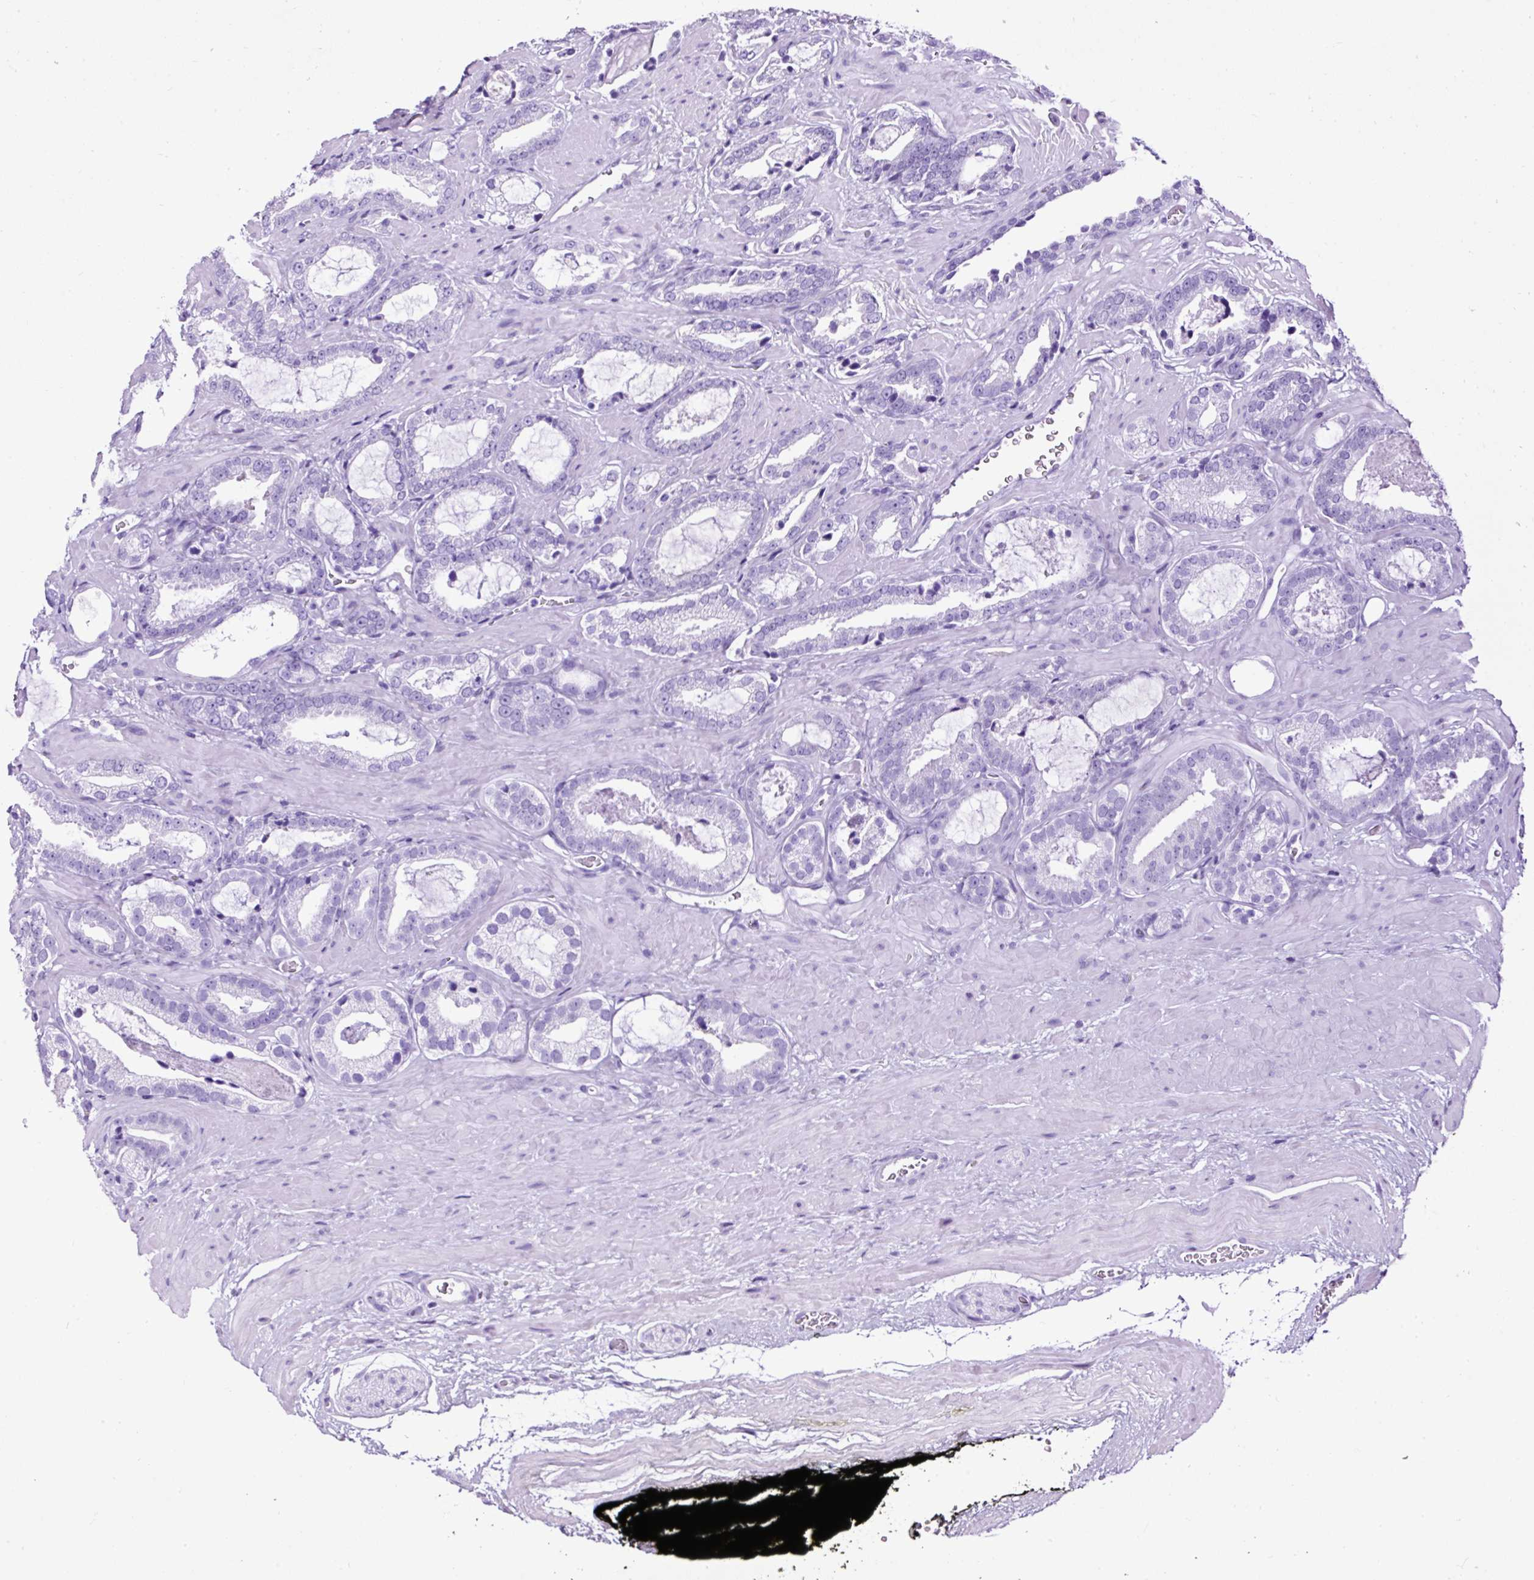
{"staining": {"intensity": "negative", "quantity": "none", "location": "none"}, "tissue": "prostate cancer", "cell_type": "Tumor cells", "image_type": "cancer", "snomed": [{"axis": "morphology", "description": "Adenocarcinoma, Low grade"}, {"axis": "topography", "description": "Prostate"}], "caption": "Tumor cells show no significant positivity in adenocarcinoma (low-grade) (prostate).", "gene": "NTS", "patient": {"sex": "male", "age": 62}}